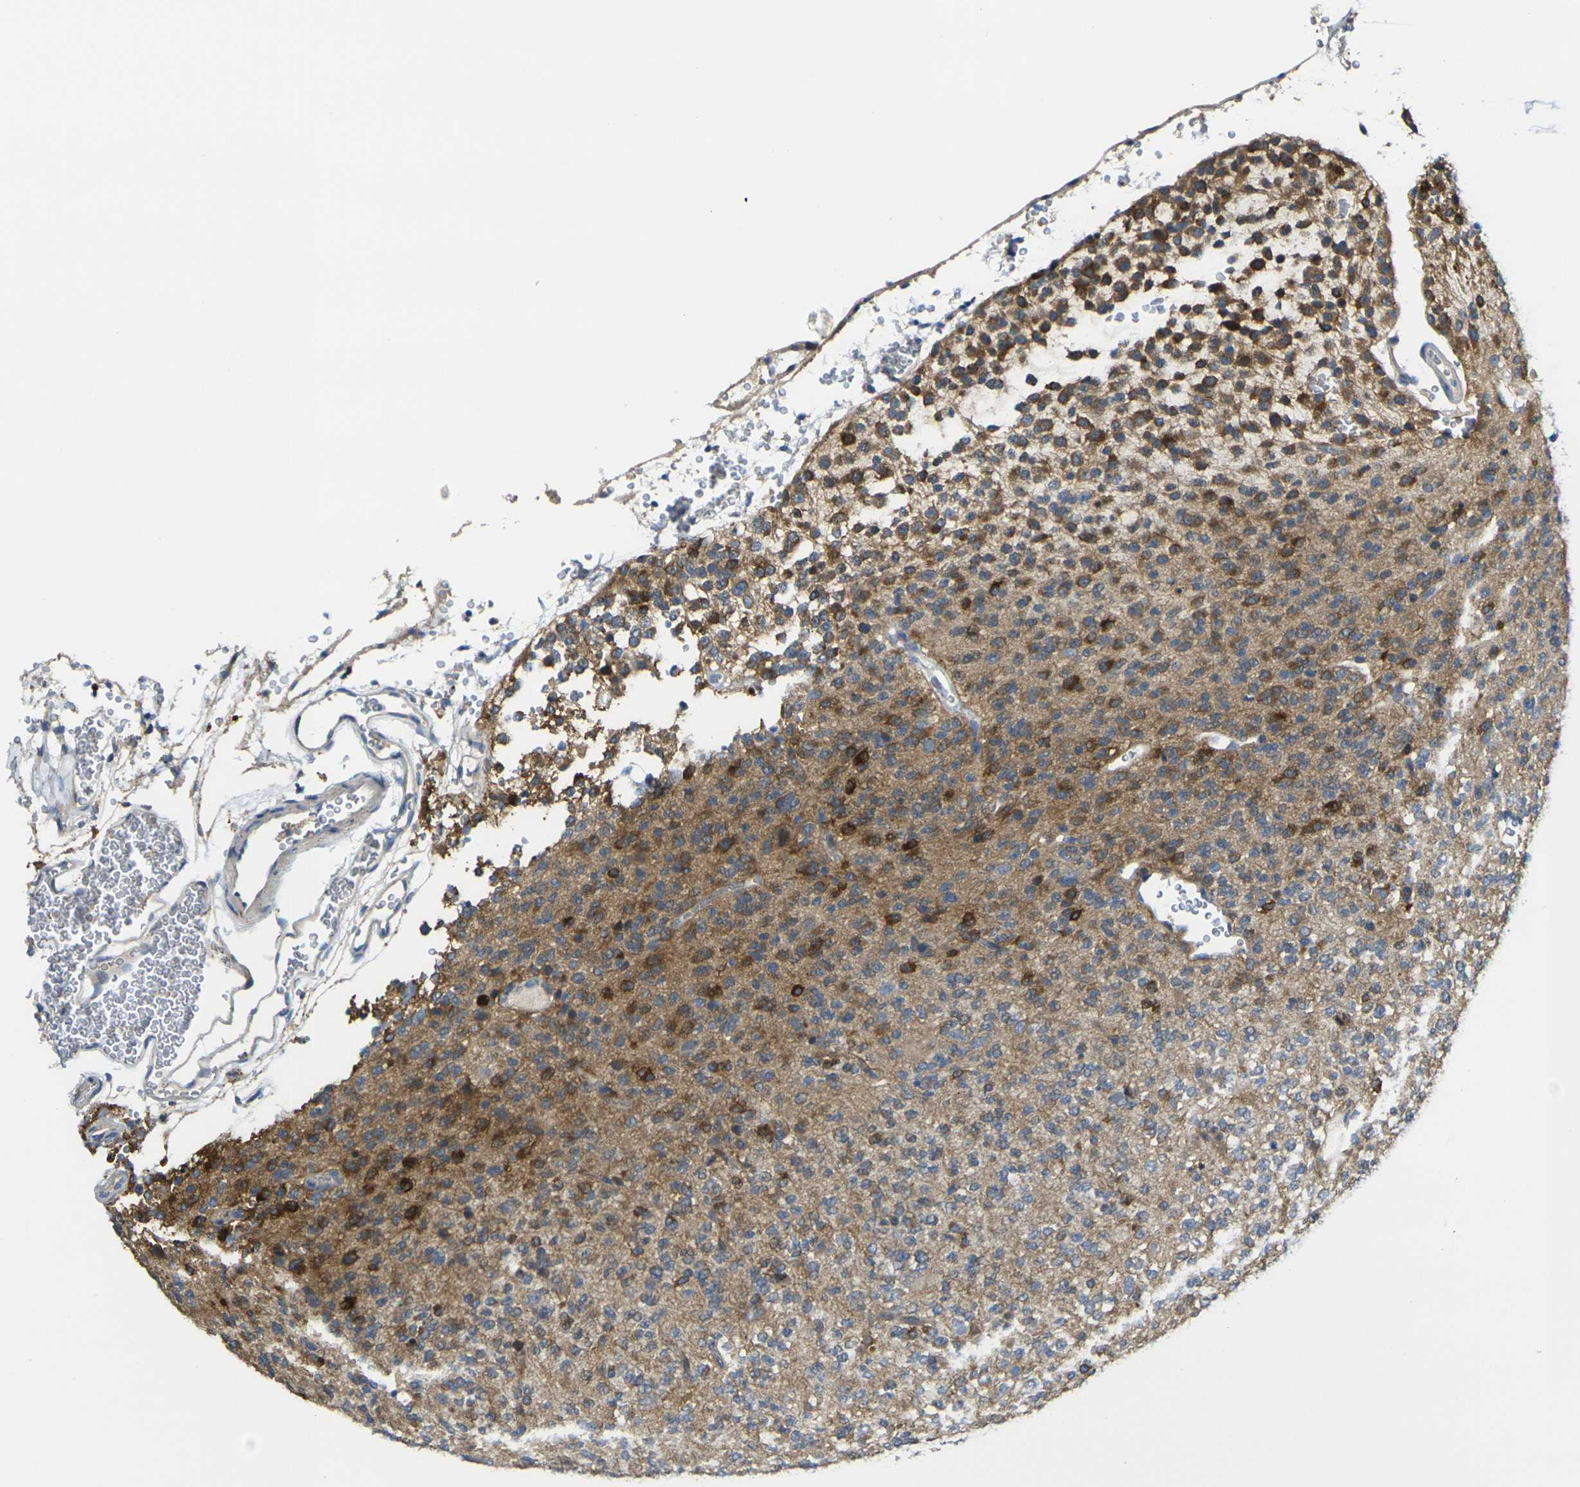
{"staining": {"intensity": "moderate", "quantity": "<25%", "location": "cytoplasmic/membranous"}, "tissue": "glioma", "cell_type": "Tumor cells", "image_type": "cancer", "snomed": [{"axis": "morphology", "description": "Glioma, malignant, Low grade"}, {"axis": "topography", "description": "Brain"}], "caption": "Malignant low-grade glioma stained with a protein marker shows moderate staining in tumor cells.", "gene": "GNA12", "patient": {"sex": "male", "age": 38}}